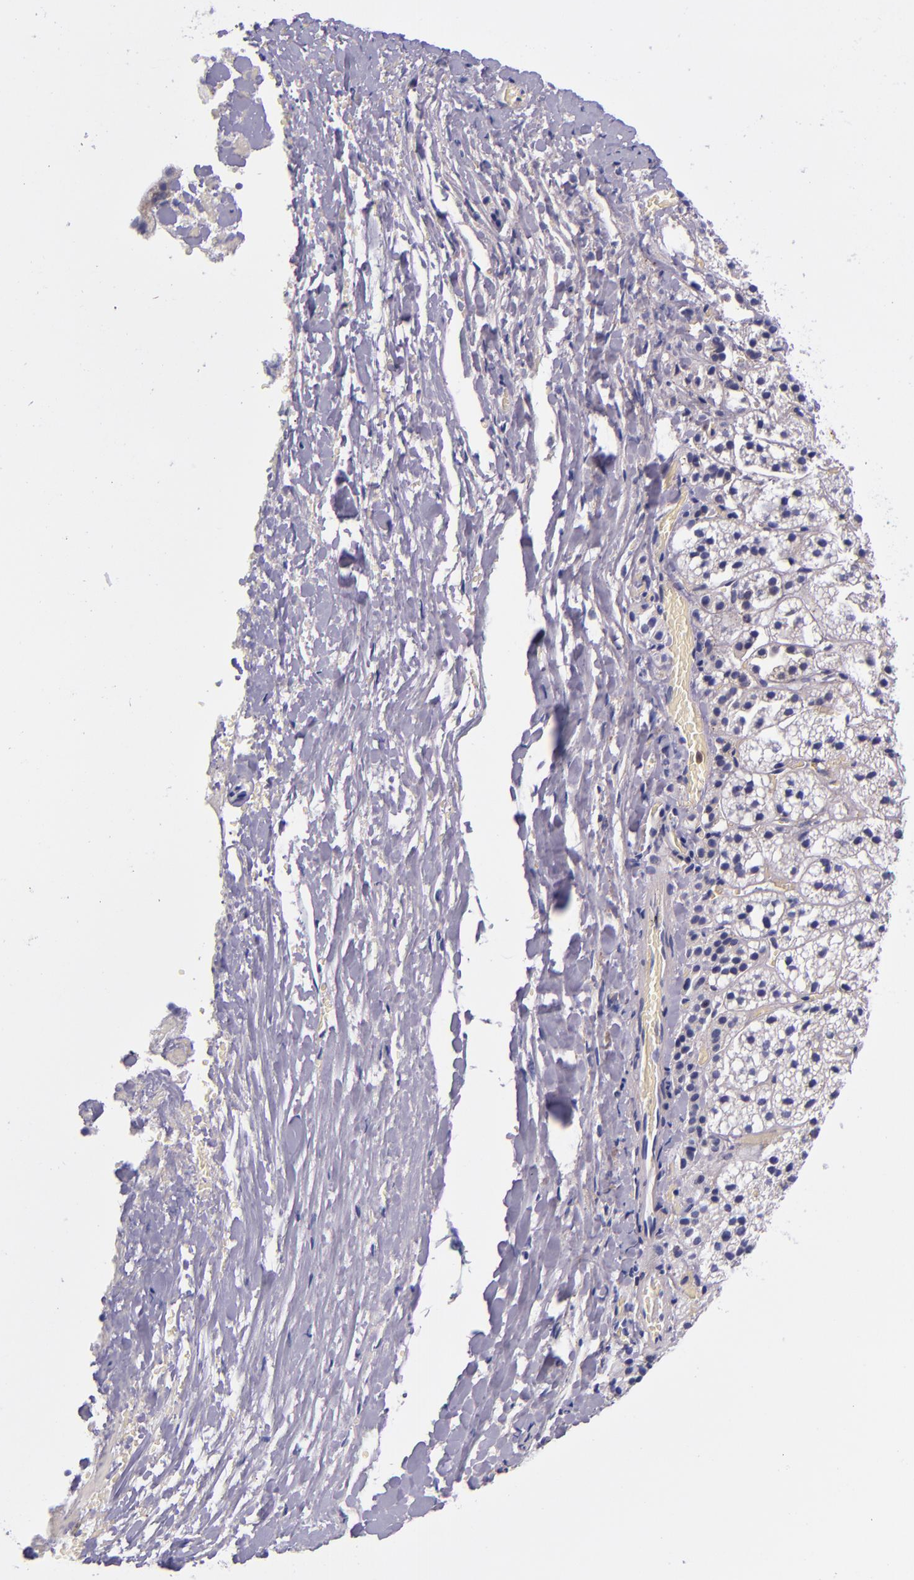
{"staining": {"intensity": "negative", "quantity": "none", "location": "none"}, "tissue": "adrenal gland", "cell_type": "Glandular cells", "image_type": "normal", "snomed": [{"axis": "morphology", "description": "Normal tissue, NOS"}, {"axis": "topography", "description": "Adrenal gland"}], "caption": "DAB immunohistochemical staining of unremarkable human adrenal gland shows no significant expression in glandular cells. (DAB (3,3'-diaminobenzidine) immunohistochemistry (IHC), high magnification).", "gene": "LGALS1", "patient": {"sex": "female", "age": 44}}